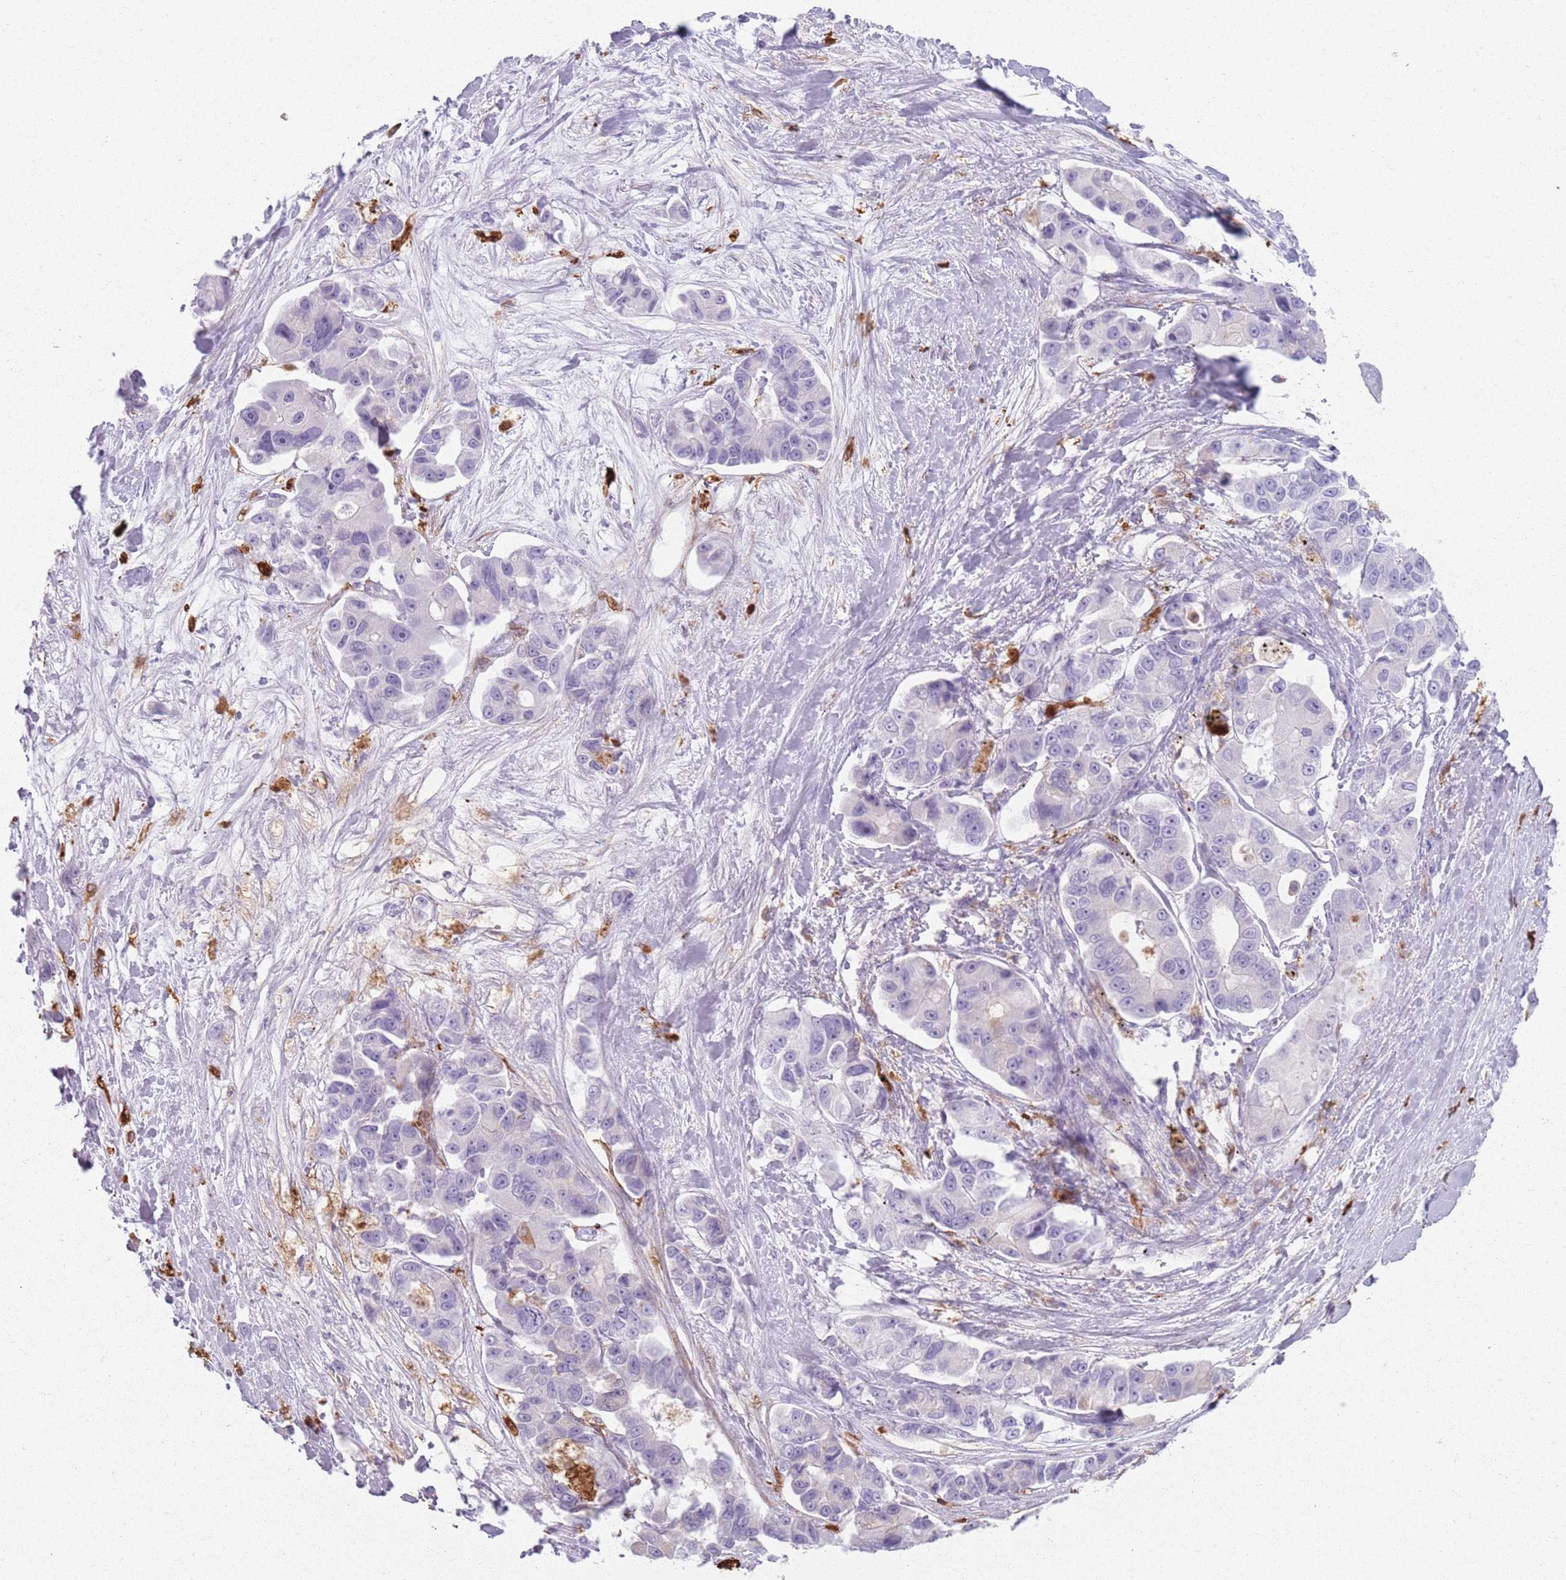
{"staining": {"intensity": "negative", "quantity": "none", "location": "none"}, "tissue": "lung cancer", "cell_type": "Tumor cells", "image_type": "cancer", "snomed": [{"axis": "morphology", "description": "Adenocarcinoma, NOS"}, {"axis": "topography", "description": "Lung"}], "caption": "Tumor cells show no significant protein positivity in lung adenocarcinoma. (DAB IHC with hematoxylin counter stain).", "gene": "GDPGP1", "patient": {"sex": "female", "age": 54}}